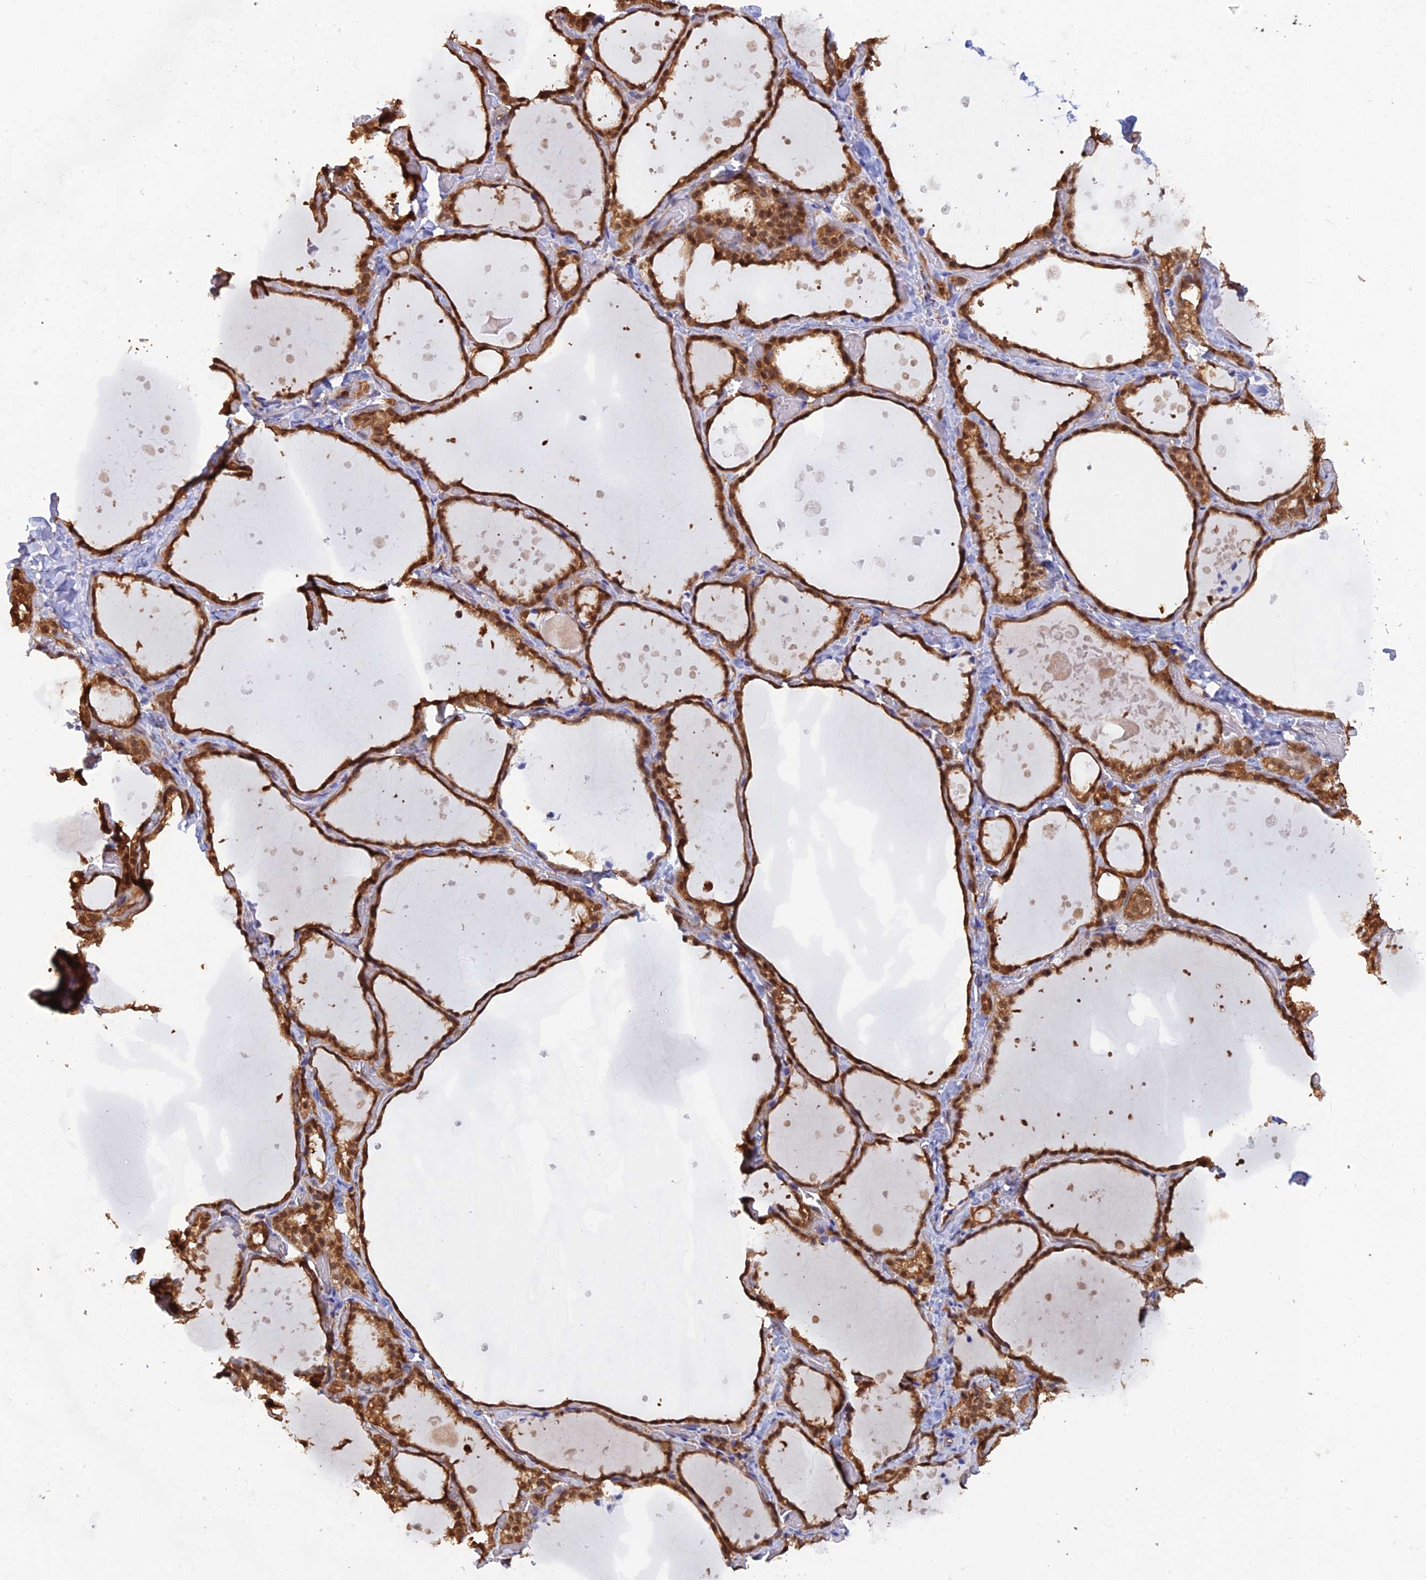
{"staining": {"intensity": "moderate", "quantity": ">75%", "location": "cytoplasmic/membranous,nuclear"}, "tissue": "thyroid gland", "cell_type": "Glandular cells", "image_type": "normal", "snomed": [{"axis": "morphology", "description": "Normal tissue, NOS"}, {"axis": "topography", "description": "Thyroid gland"}], "caption": "Immunohistochemistry histopathology image of unremarkable thyroid gland: human thyroid gland stained using immunohistochemistry exhibits medium levels of moderate protein expression localized specifically in the cytoplasmic/membranous,nuclear of glandular cells, appearing as a cytoplasmic/membranous,nuclear brown color.", "gene": "HINT1", "patient": {"sex": "female", "age": 44}}